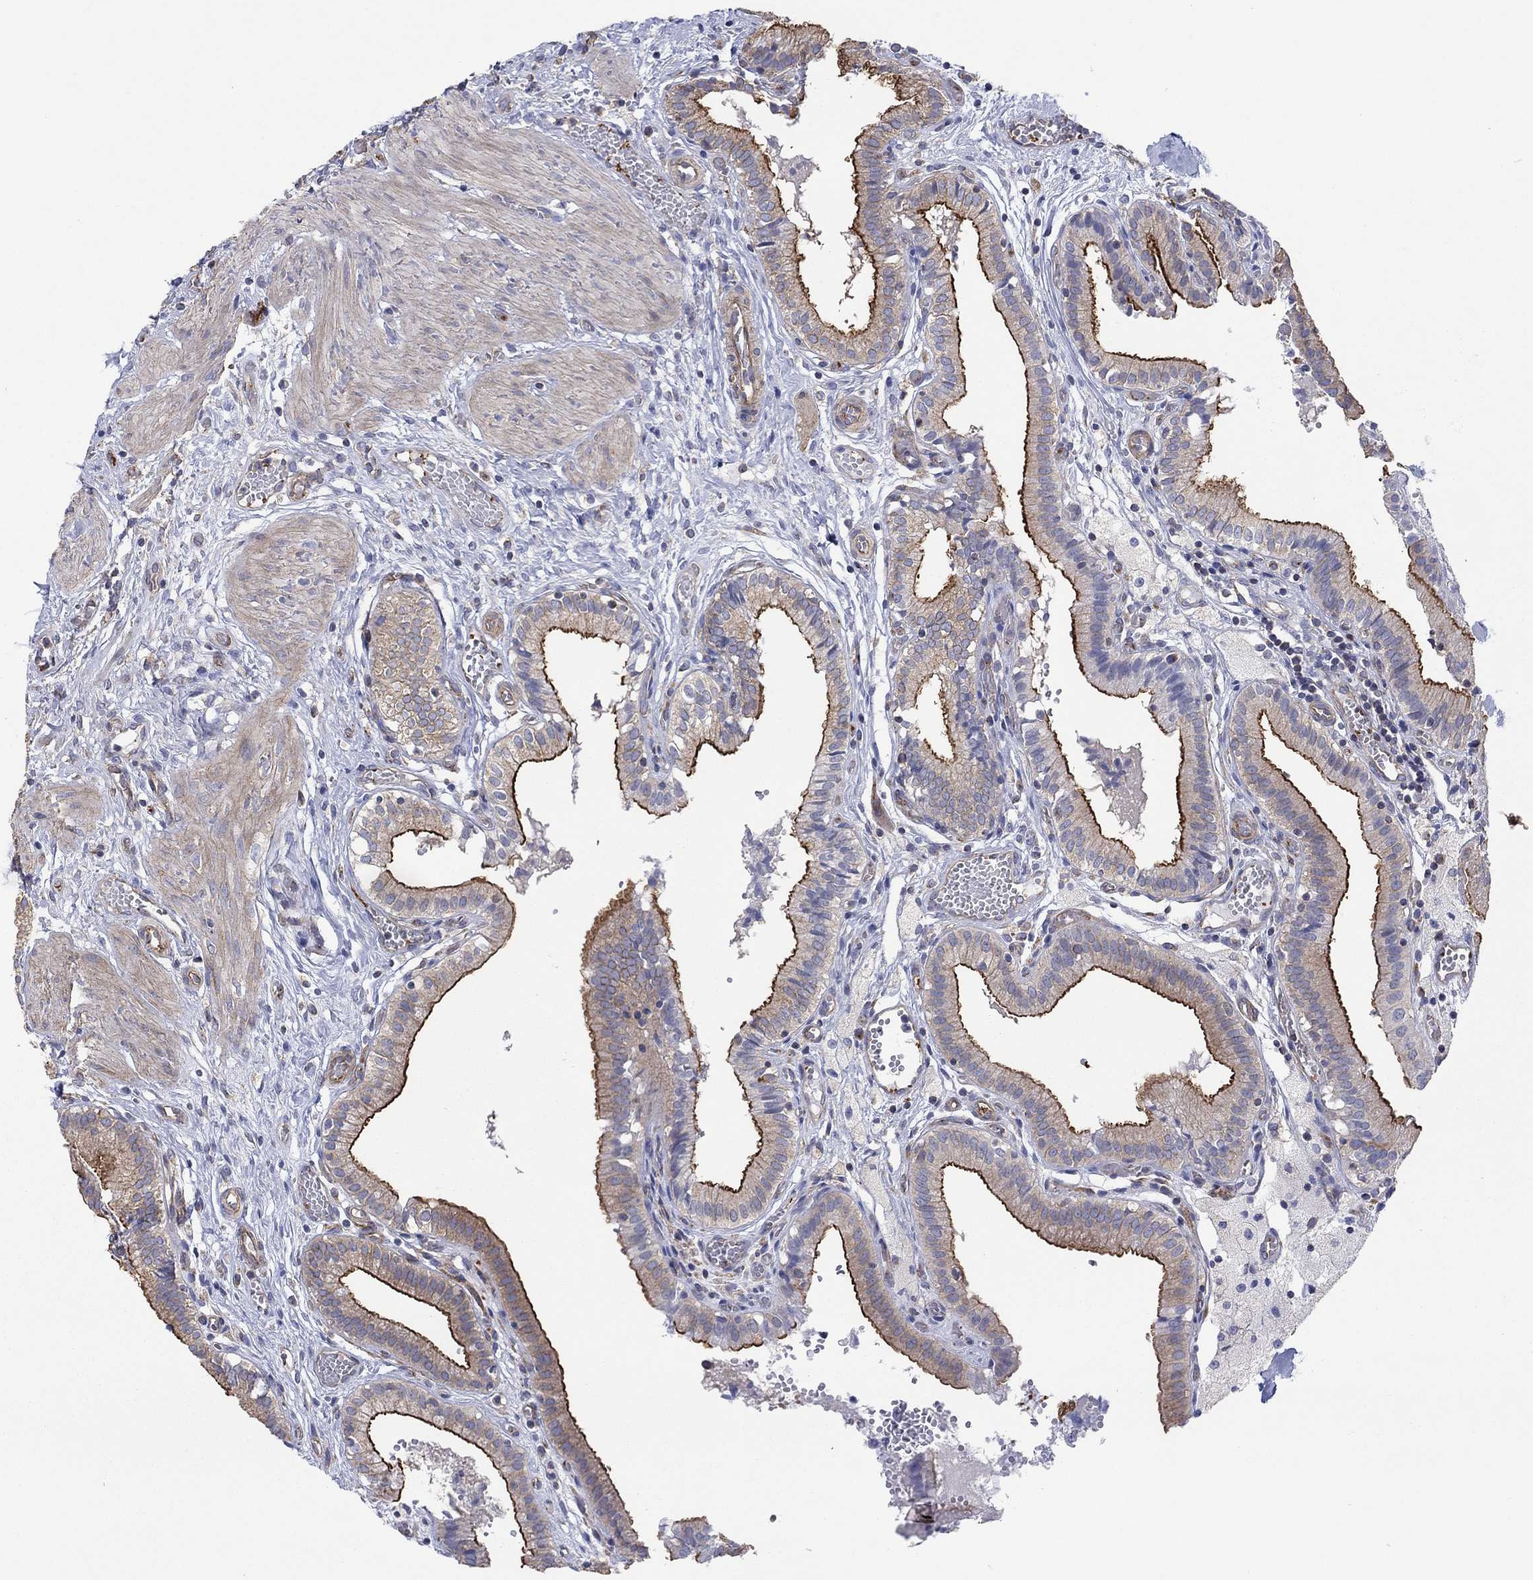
{"staining": {"intensity": "strong", "quantity": "<25%", "location": "cytoplasmic/membranous"}, "tissue": "gallbladder", "cell_type": "Glandular cells", "image_type": "normal", "snomed": [{"axis": "morphology", "description": "Normal tissue, NOS"}, {"axis": "topography", "description": "Gallbladder"}], "caption": "Glandular cells show strong cytoplasmic/membranous staining in approximately <25% of cells in unremarkable gallbladder.", "gene": "TPRN", "patient": {"sex": "female", "age": 24}}